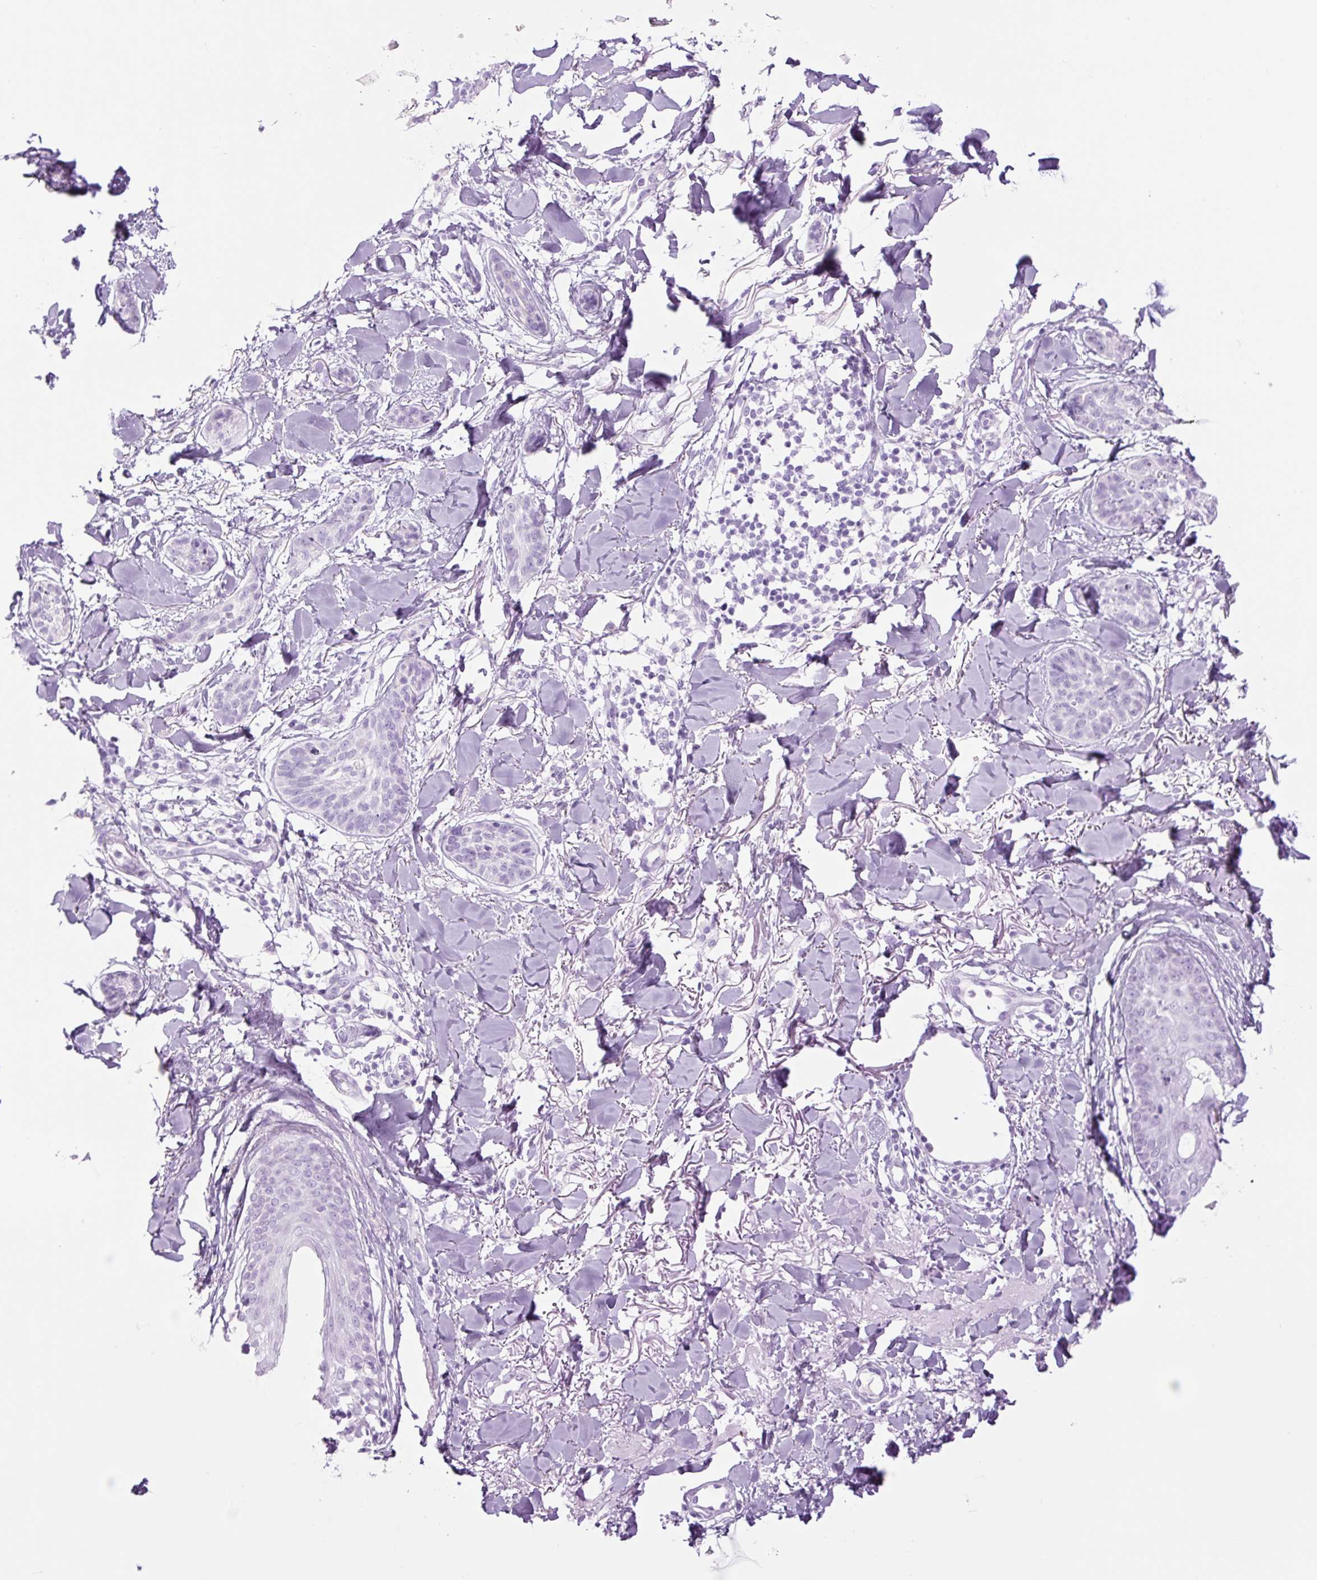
{"staining": {"intensity": "negative", "quantity": "none", "location": "none"}, "tissue": "skin cancer", "cell_type": "Tumor cells", "image_type": "cancer", "snomed": [{"axis": "morphology", "description": "Basal cell carcinoma"}, {"axis": "topography", "description": "Skin"}], "caption": "This is an IHC micrograph of human skin cancer (basal cell carcinoma). There is no staining in tumor cells.", "gene": "TFF2", "patient": {"sex": "male", "age": 52}}